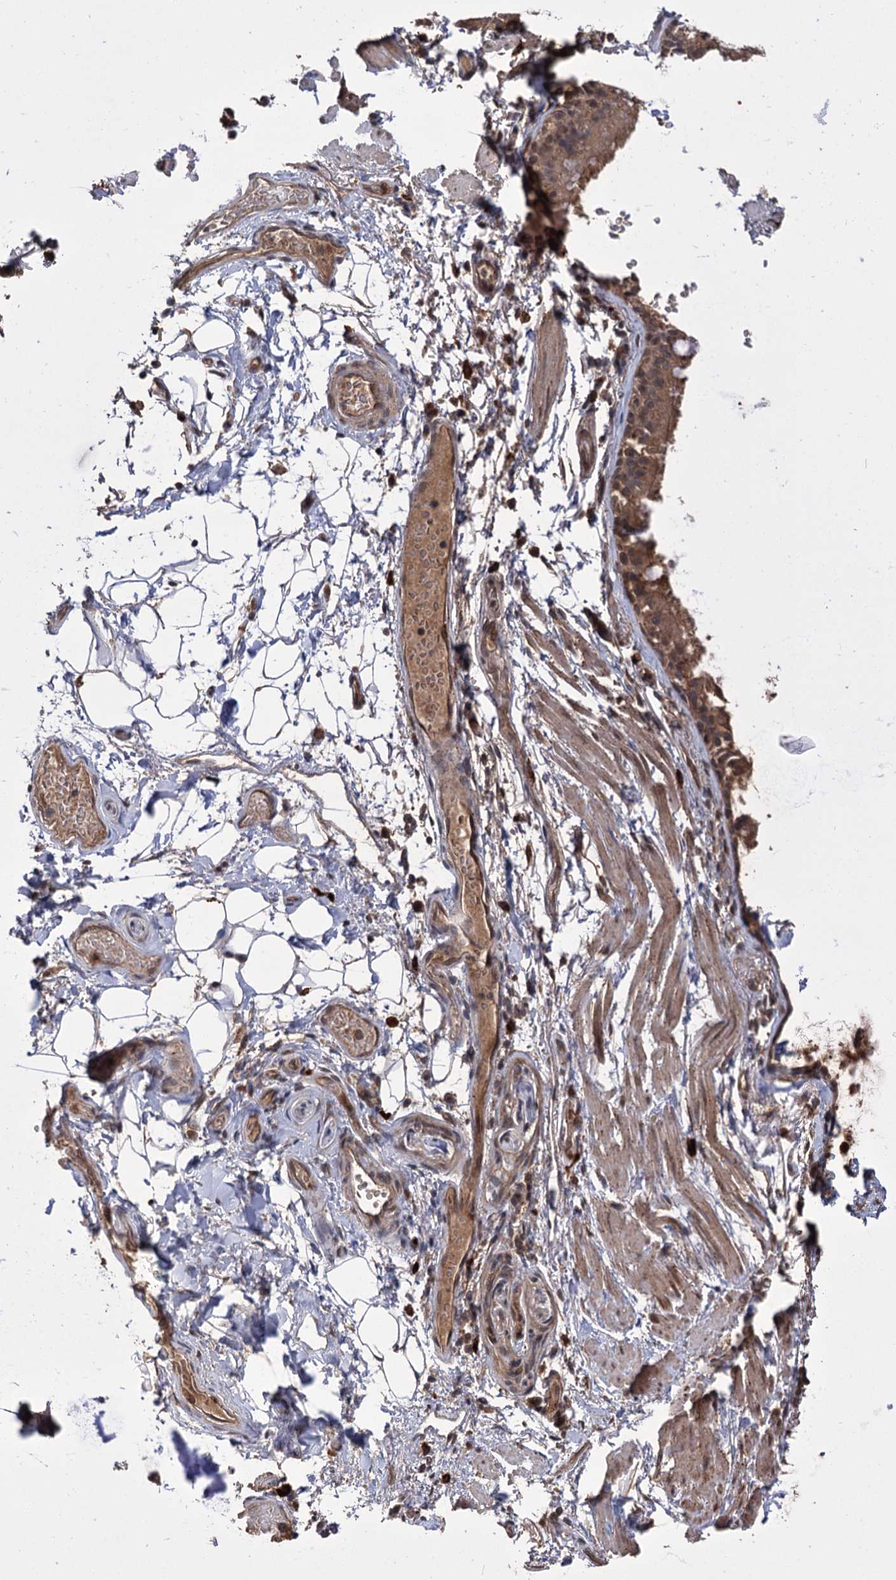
{"staining": {"intensity": "moderate", "quantity": ">75%", "location": "cytoplasmic/membranous,nuclear"}, "tissue": "adipose tissue", "cell_type": "Adipocytes", "image_type": "normal", "snomed": [{"axis": "morphology", "description": "Normal tissue, NOS"}, {"axis": "topography", "description": "Lymph node"}, {"axis": "topography", "description": "Cartilage tissue"}, {"axis": "topography", "description": "Bronchus"}], "caption": "A brown stain highlights moderate cytoplasmic/membranous,nuclear expression of a protein in adipocytes of benign adipose tissue.", "gene": "KANSL2", "patient": {"sex": "male", "age": 63}}